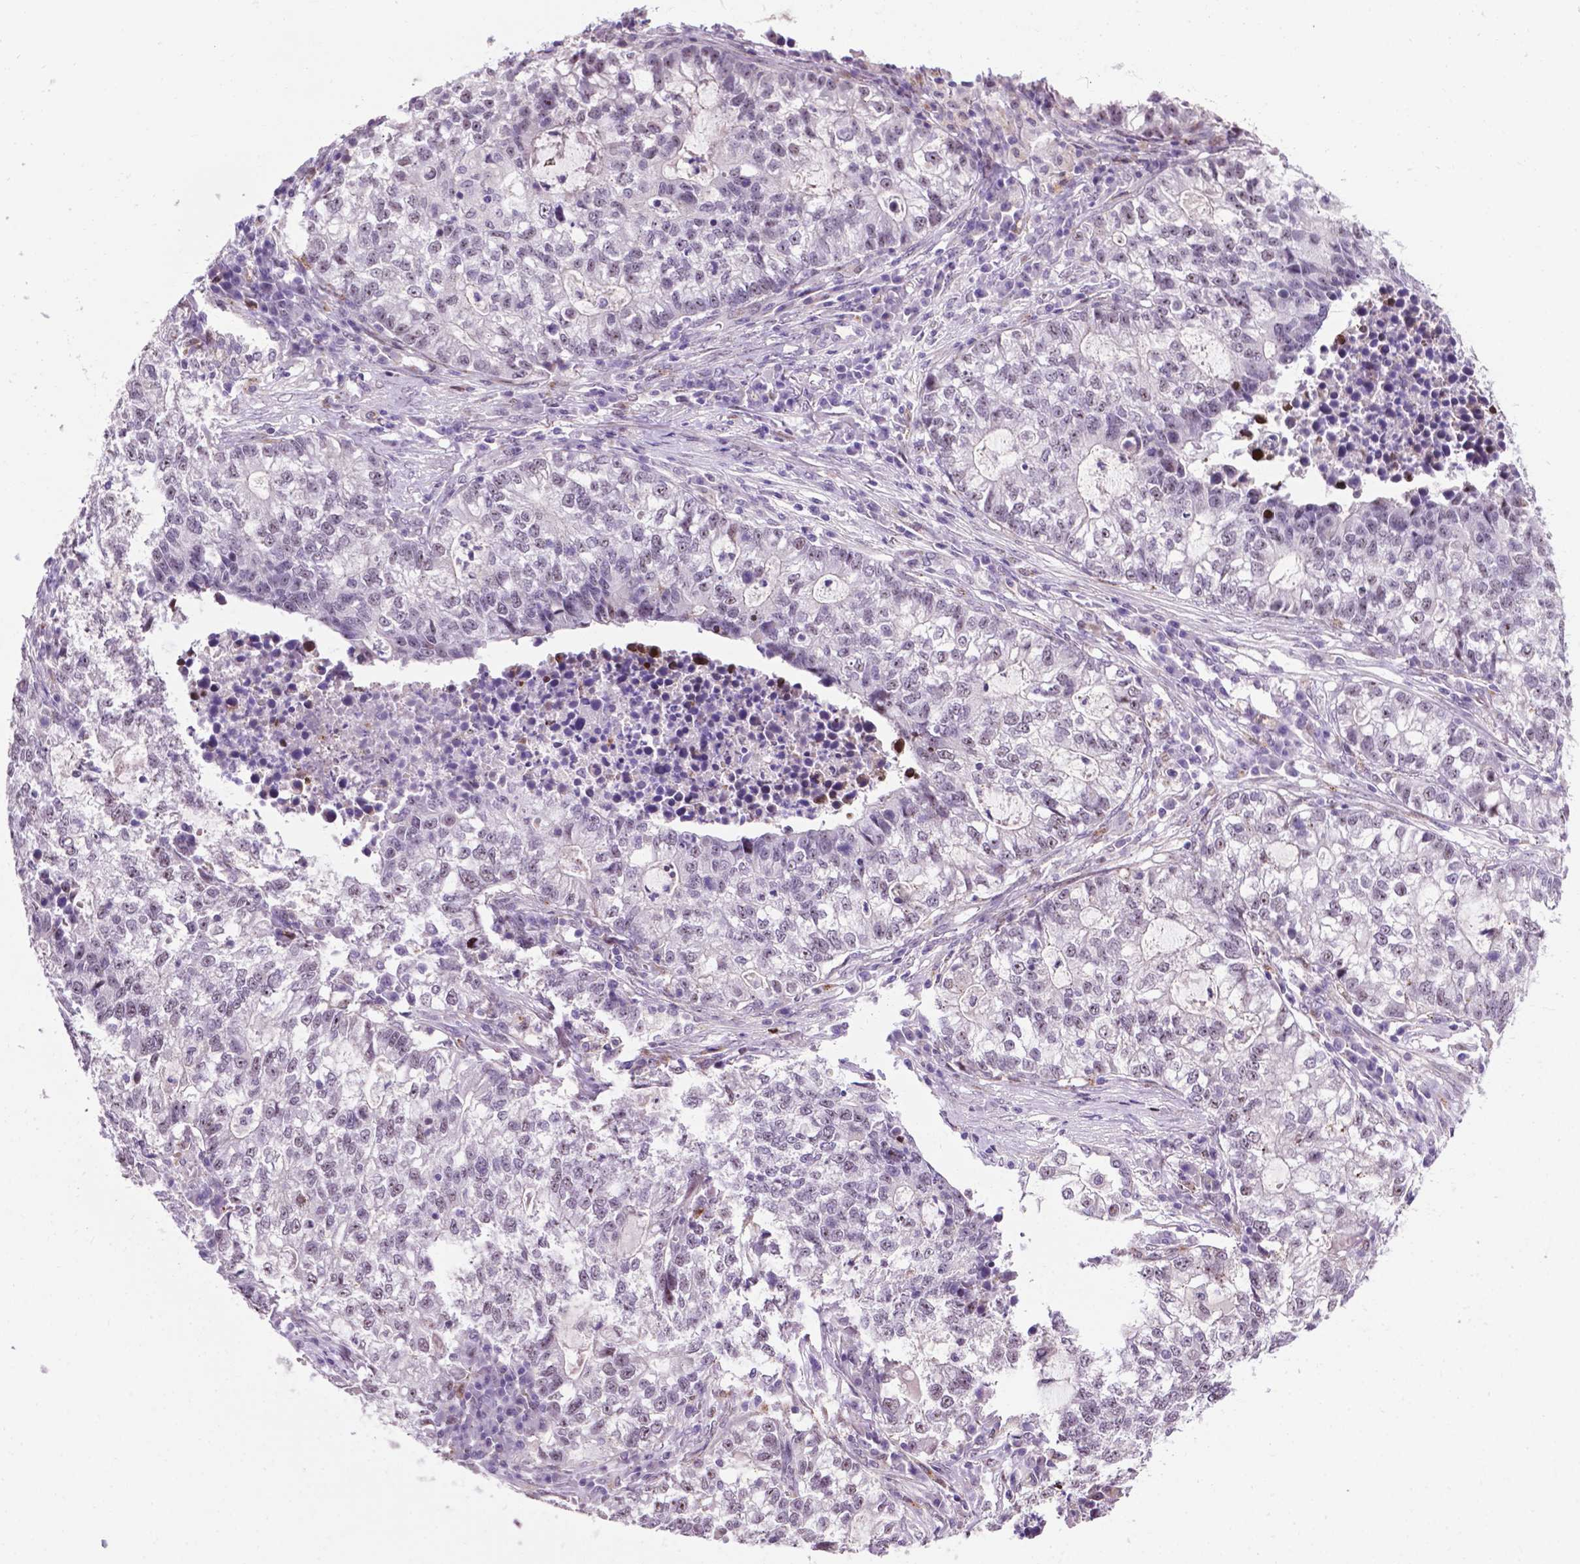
{"staining": {"intensity": "negative", "quantity": "none", "location": "none"}, "tissue": "lung cancer", "cell_type": "Tumor cells", "image_type": "cancer", "snomed": [{"axis": "morphology", "description": "Adenocarcinoma, NOS"}, {"axis": "topography", "description": "Lung"}], "caption": "IHC image of human lung cancer (adenocarcinoma) stained for a protein (brown), which demonstrates no positivity in tumor cells.", "gene": "SMAD3", "patient": {"sex": "male", "age": 57}}